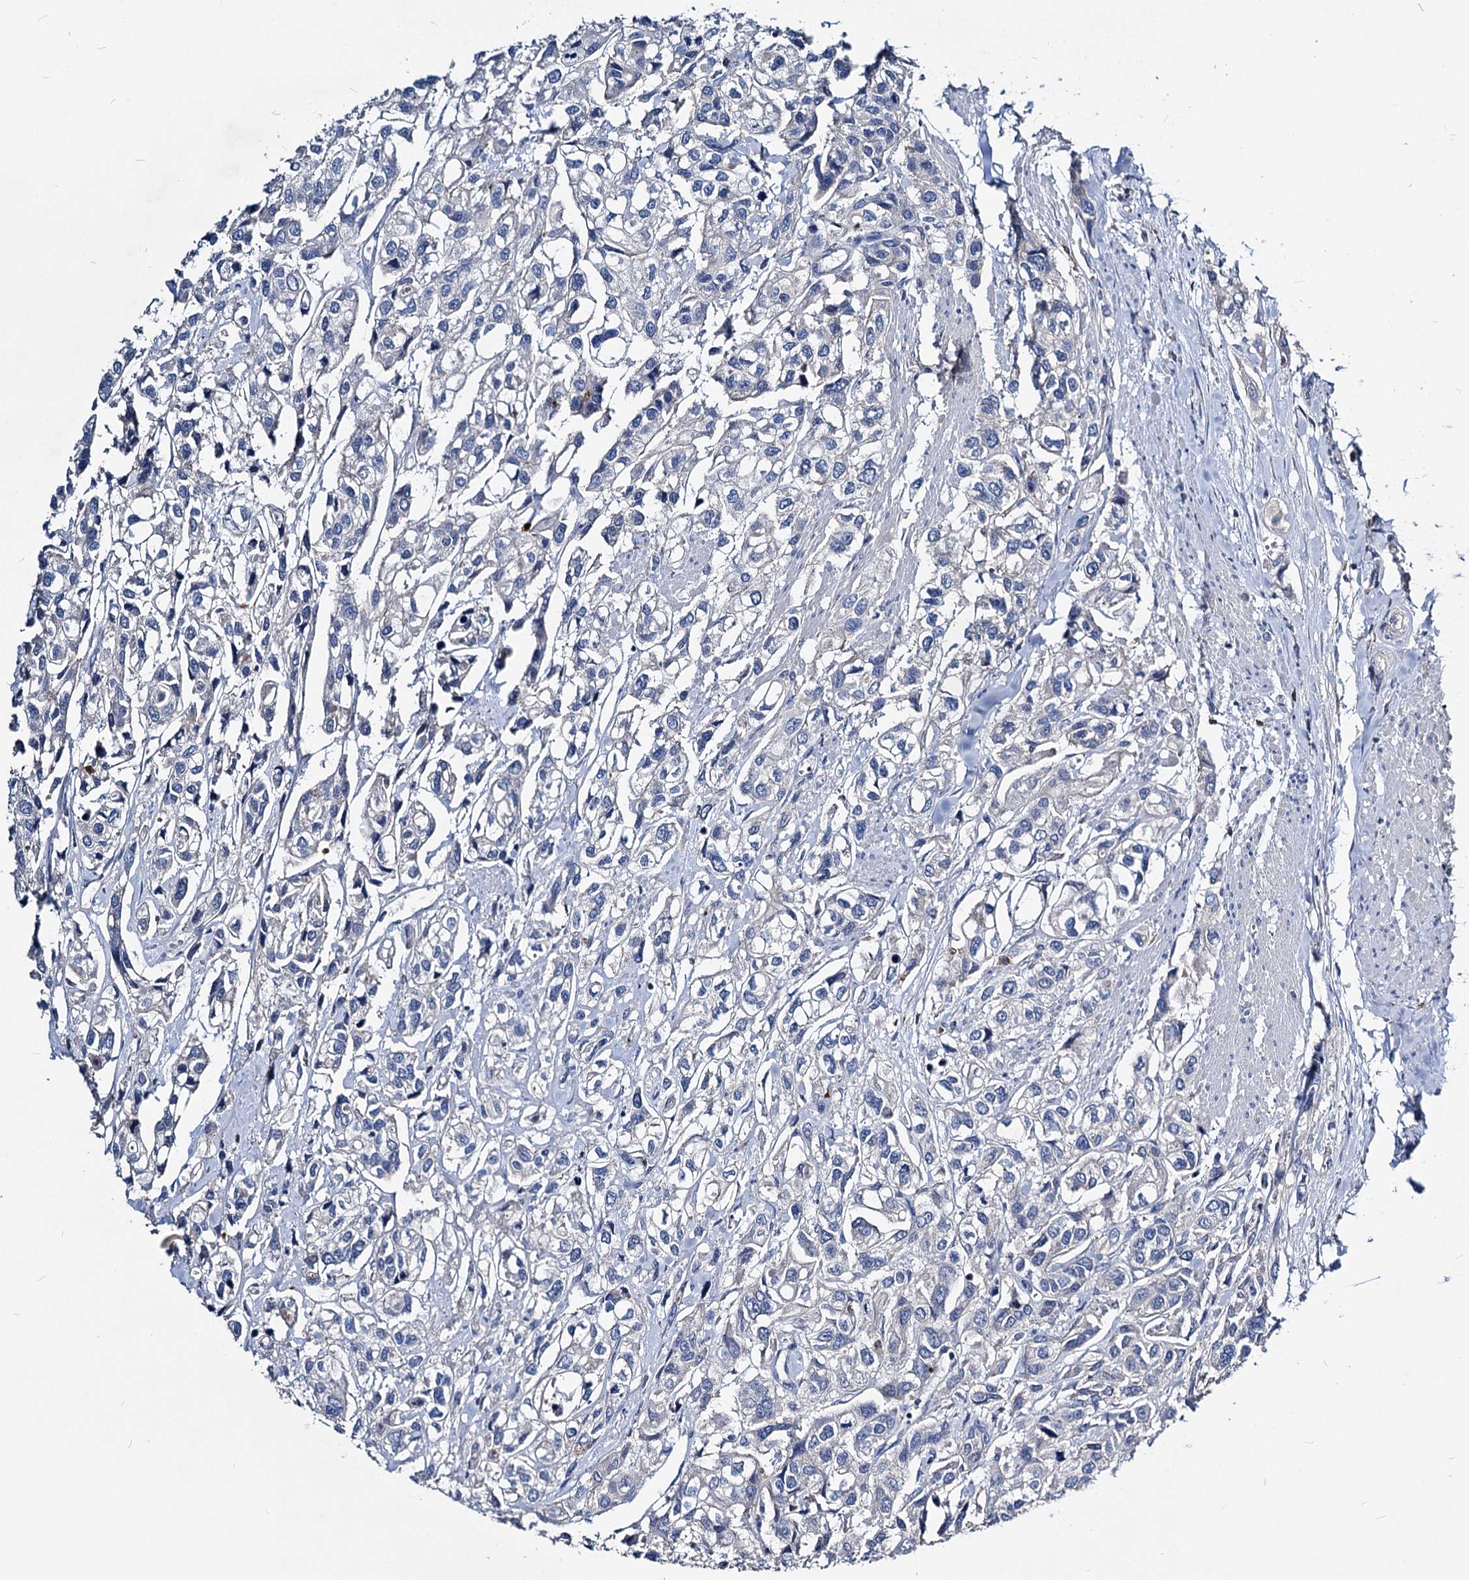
{"staining": {"intensity": "negative", "quantity": "none", "location": "none"}, "tissue": "urothelial cancer", "cell_type": "Tumor cells", "image_type": "cancer", "snomed": [{"axis": "morphology", "description": "Urothelial carcinoma, High grade"}, {"axis": "topography", "description": "Urinary bladder"}], "caption": "Urothelial cancer stained for a protein using IHC shows no expression tumor cells.", "gene": "ACY3", "patient": {"sex": "male", "age": 67}}